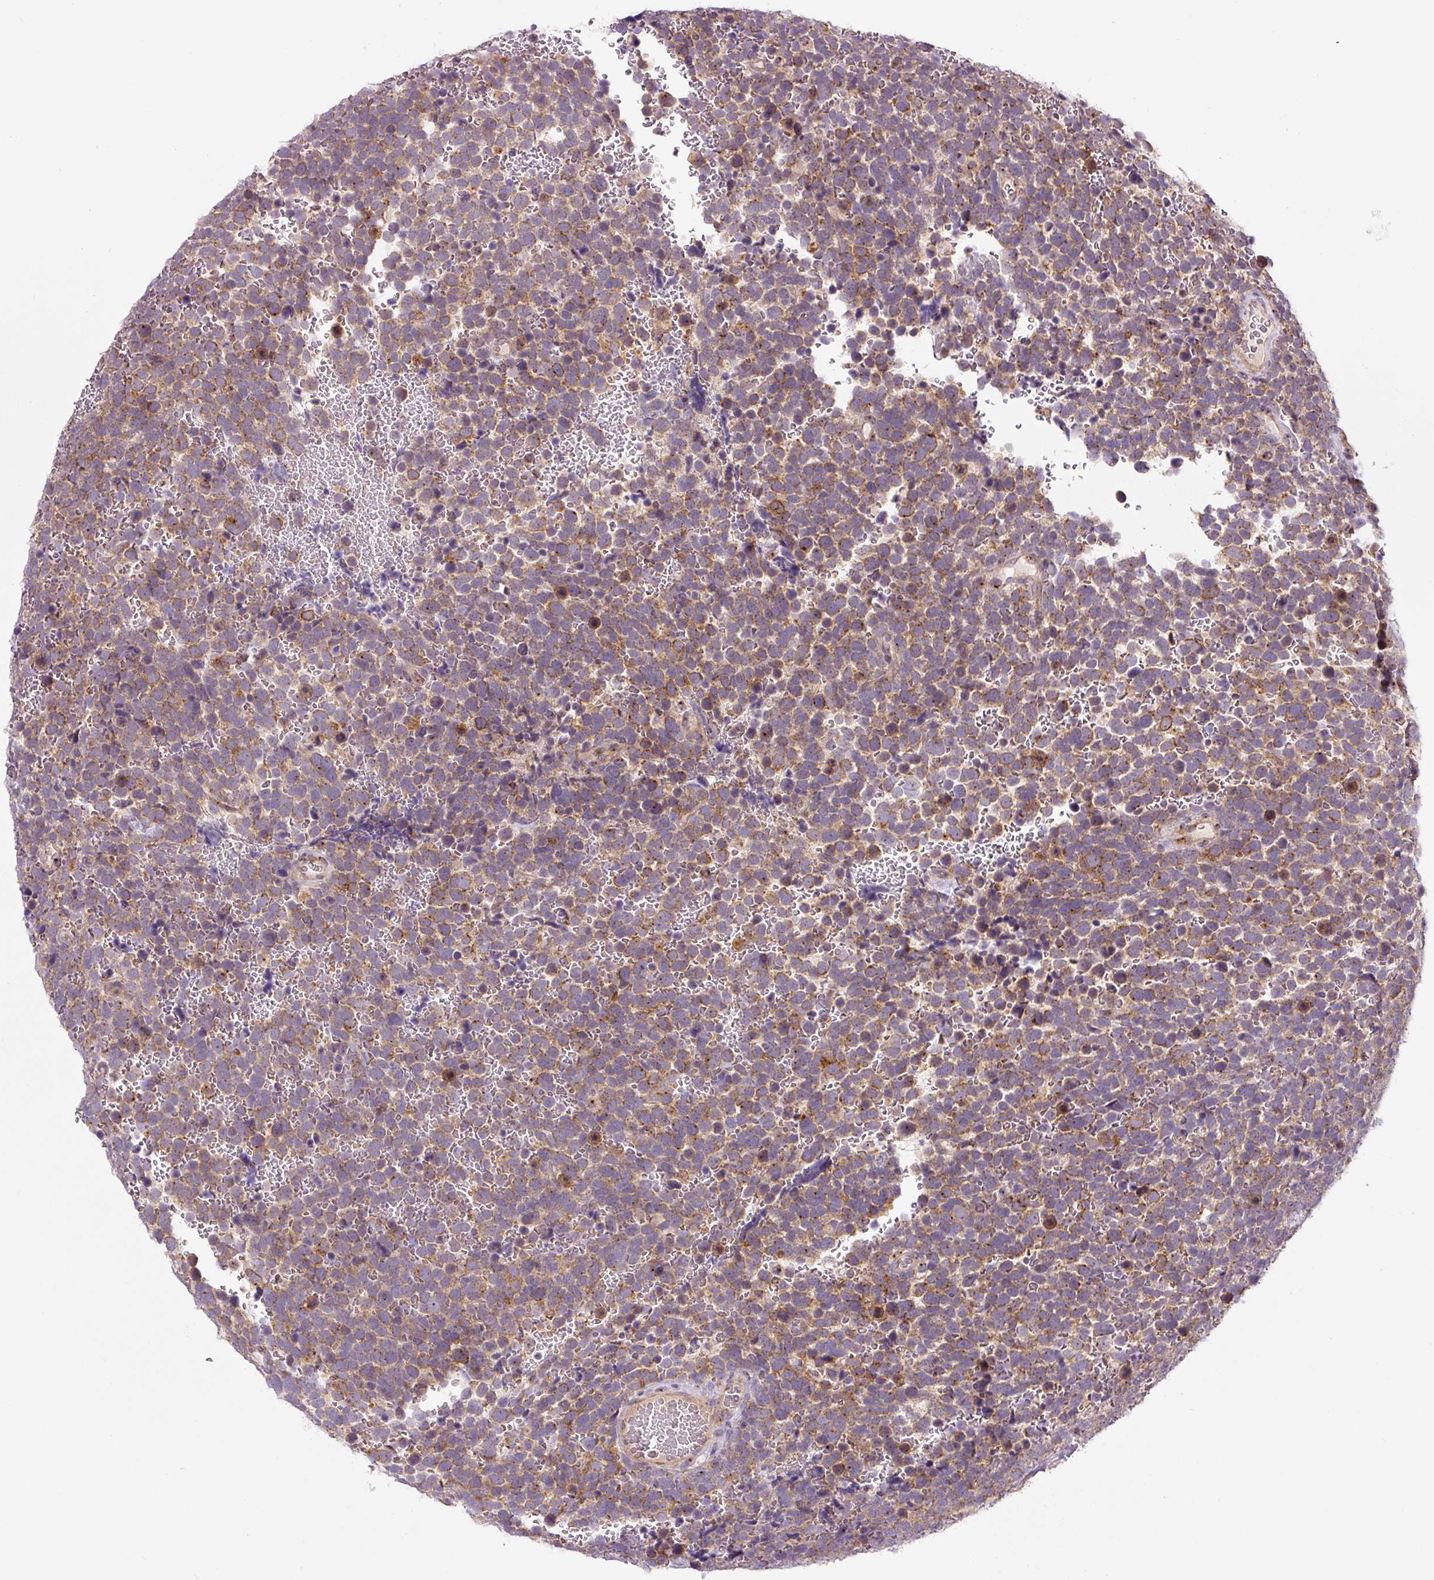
{"staining": {"intensity": "moderate", "quantity": ">75%", "location": "cytoplasmic/membranous"}, "tissue": "urothelial cancer", "cell_type": "Tumor cells", "image_type": "cancer", "snomed": [{"axis": "morphology", "description": "Urothelial carcinoma, High grade"}, {"axis": "topography", "description": "Urinary bladder"}], "caption": "Immunohistochemistry (IHC) photomicrograph of high-grade urothelial carcinoma stained for a protein (brown), which reveals medium levels of moderate cytoplasmic/membranous staining in about >75% of tumor cells.", "gene": "PCM1", "patient": {"sex": "female", "age": 82}}